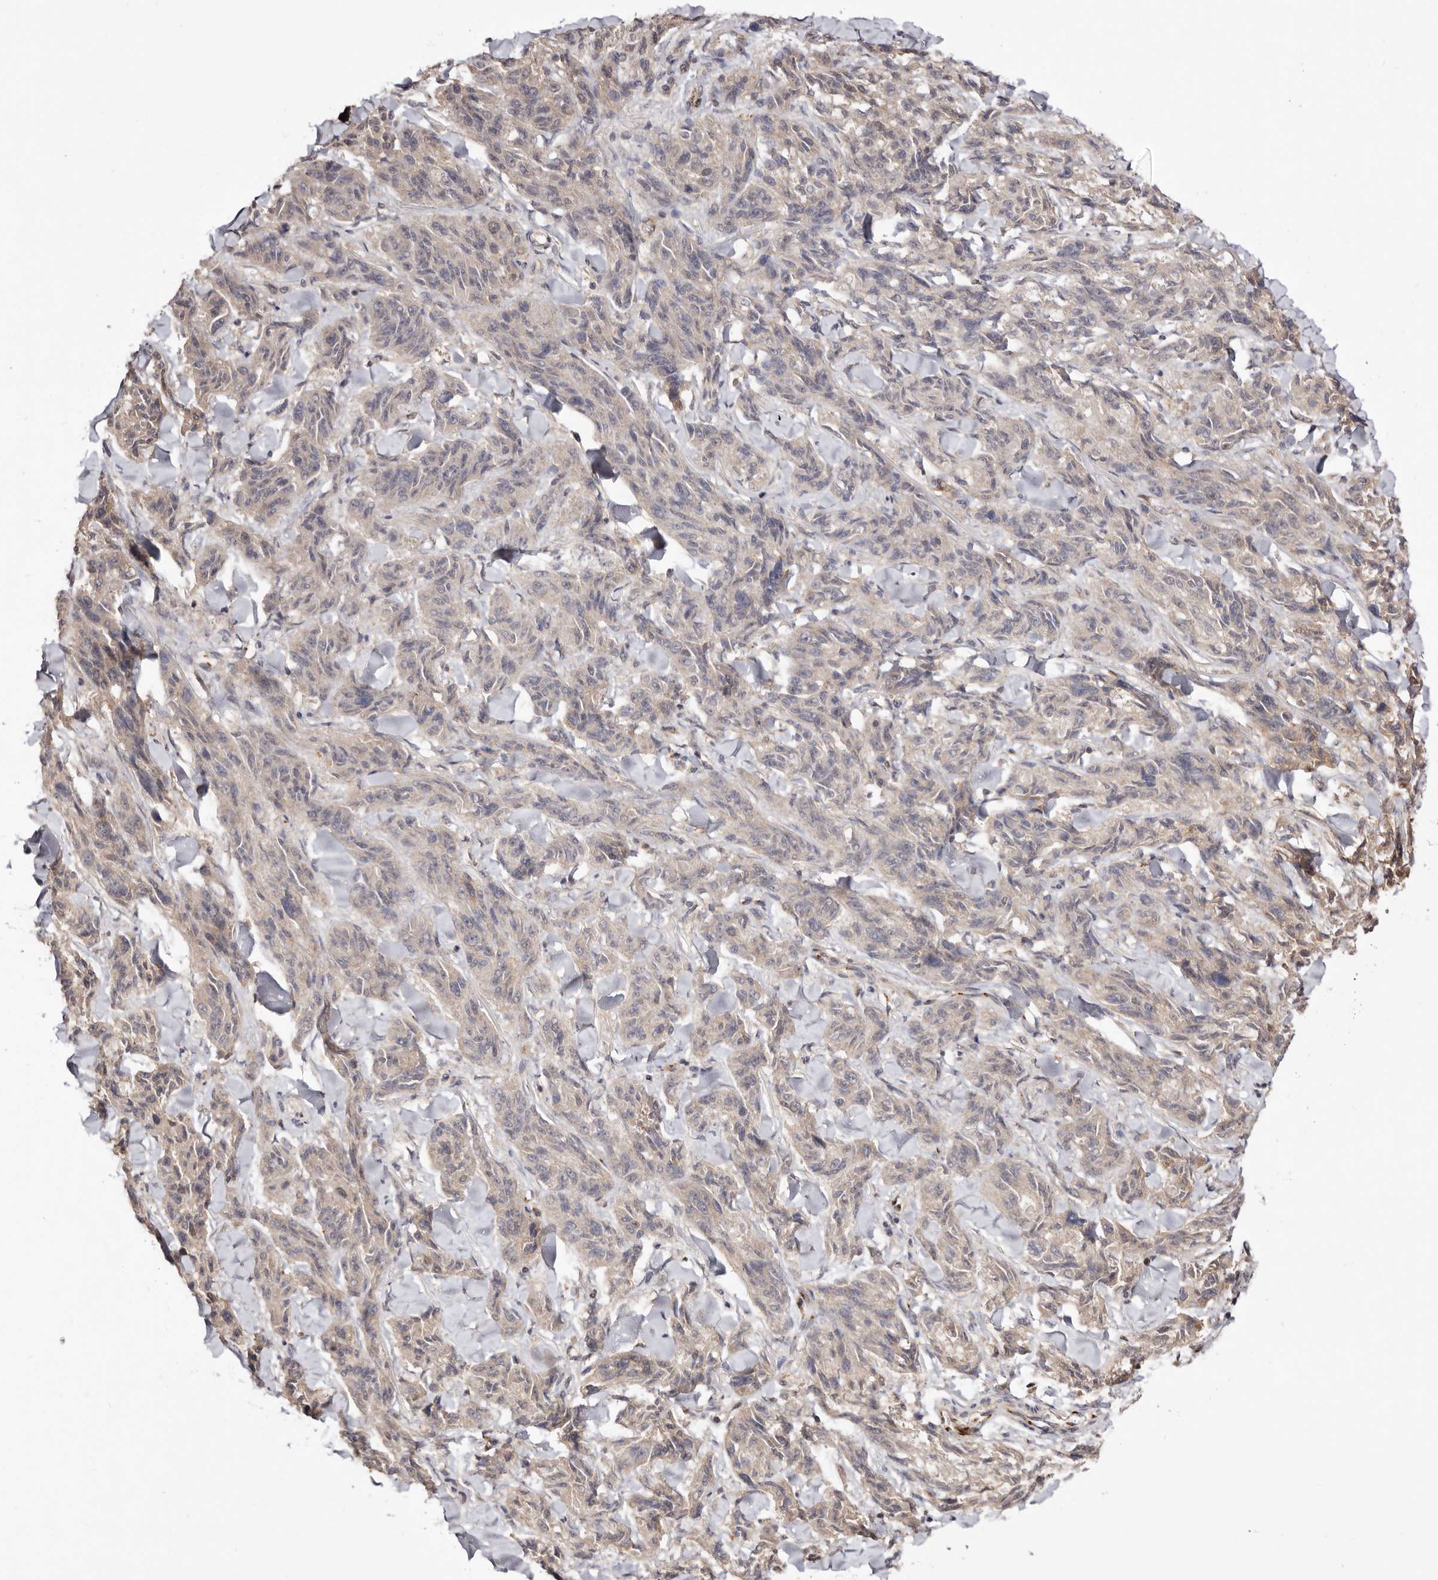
{"staining": {"intensity": "weak", "quantity": "<25%", "location": "cytoplasmic/membranous"}, "tissue": "melanoma", "cell_type": "Tumor cells", "image_type": "cancer", "snomed": [{"axis": "morphology", "description": "Malignant melanoma, NOS"}, {"axis": "topography", "description": "Skin"}], "caption": "Tumor cells are negative for protein expression in human melanoma.", "gene": "NOTCH1", "patient": {"sex": "male", "age": 53}}